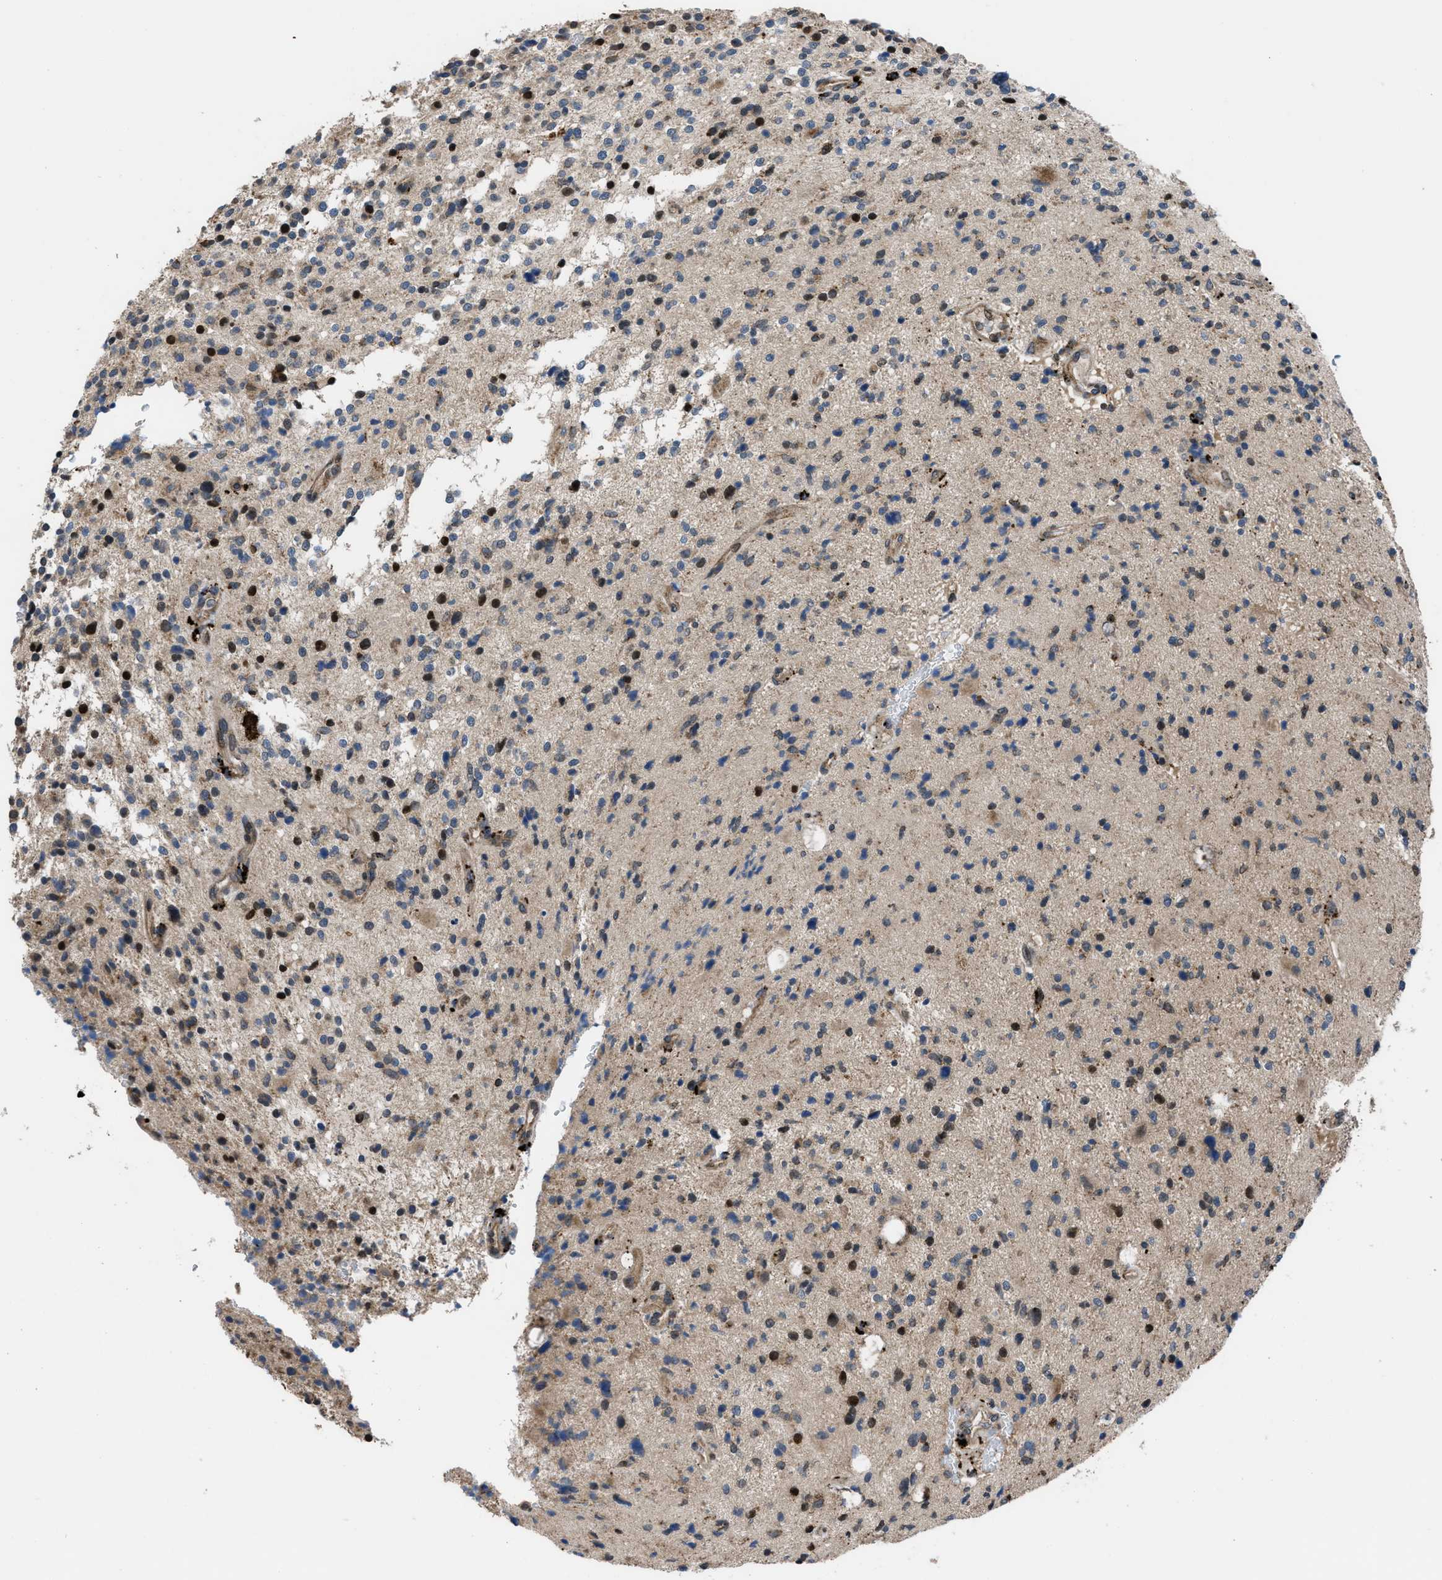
{"staining": {"intensity": "weak", "quantity": "<25%", "location": "cytoplasmic/membranous"}, "tissue": "glioma", "cell_type": "Tumor cells", "image_type": "cancer", "snomed": [{"axis": "morphology", "description": "Glioma, malignant, High grade"}, {"axis": "topography", "description": "Brain"}], "caption": "Glioma stained for a protein using immunohistochemistry exhibits no positivity tumor cells.", "gene": "CTBS", "patient": {"sex": "male", "age": 48}}